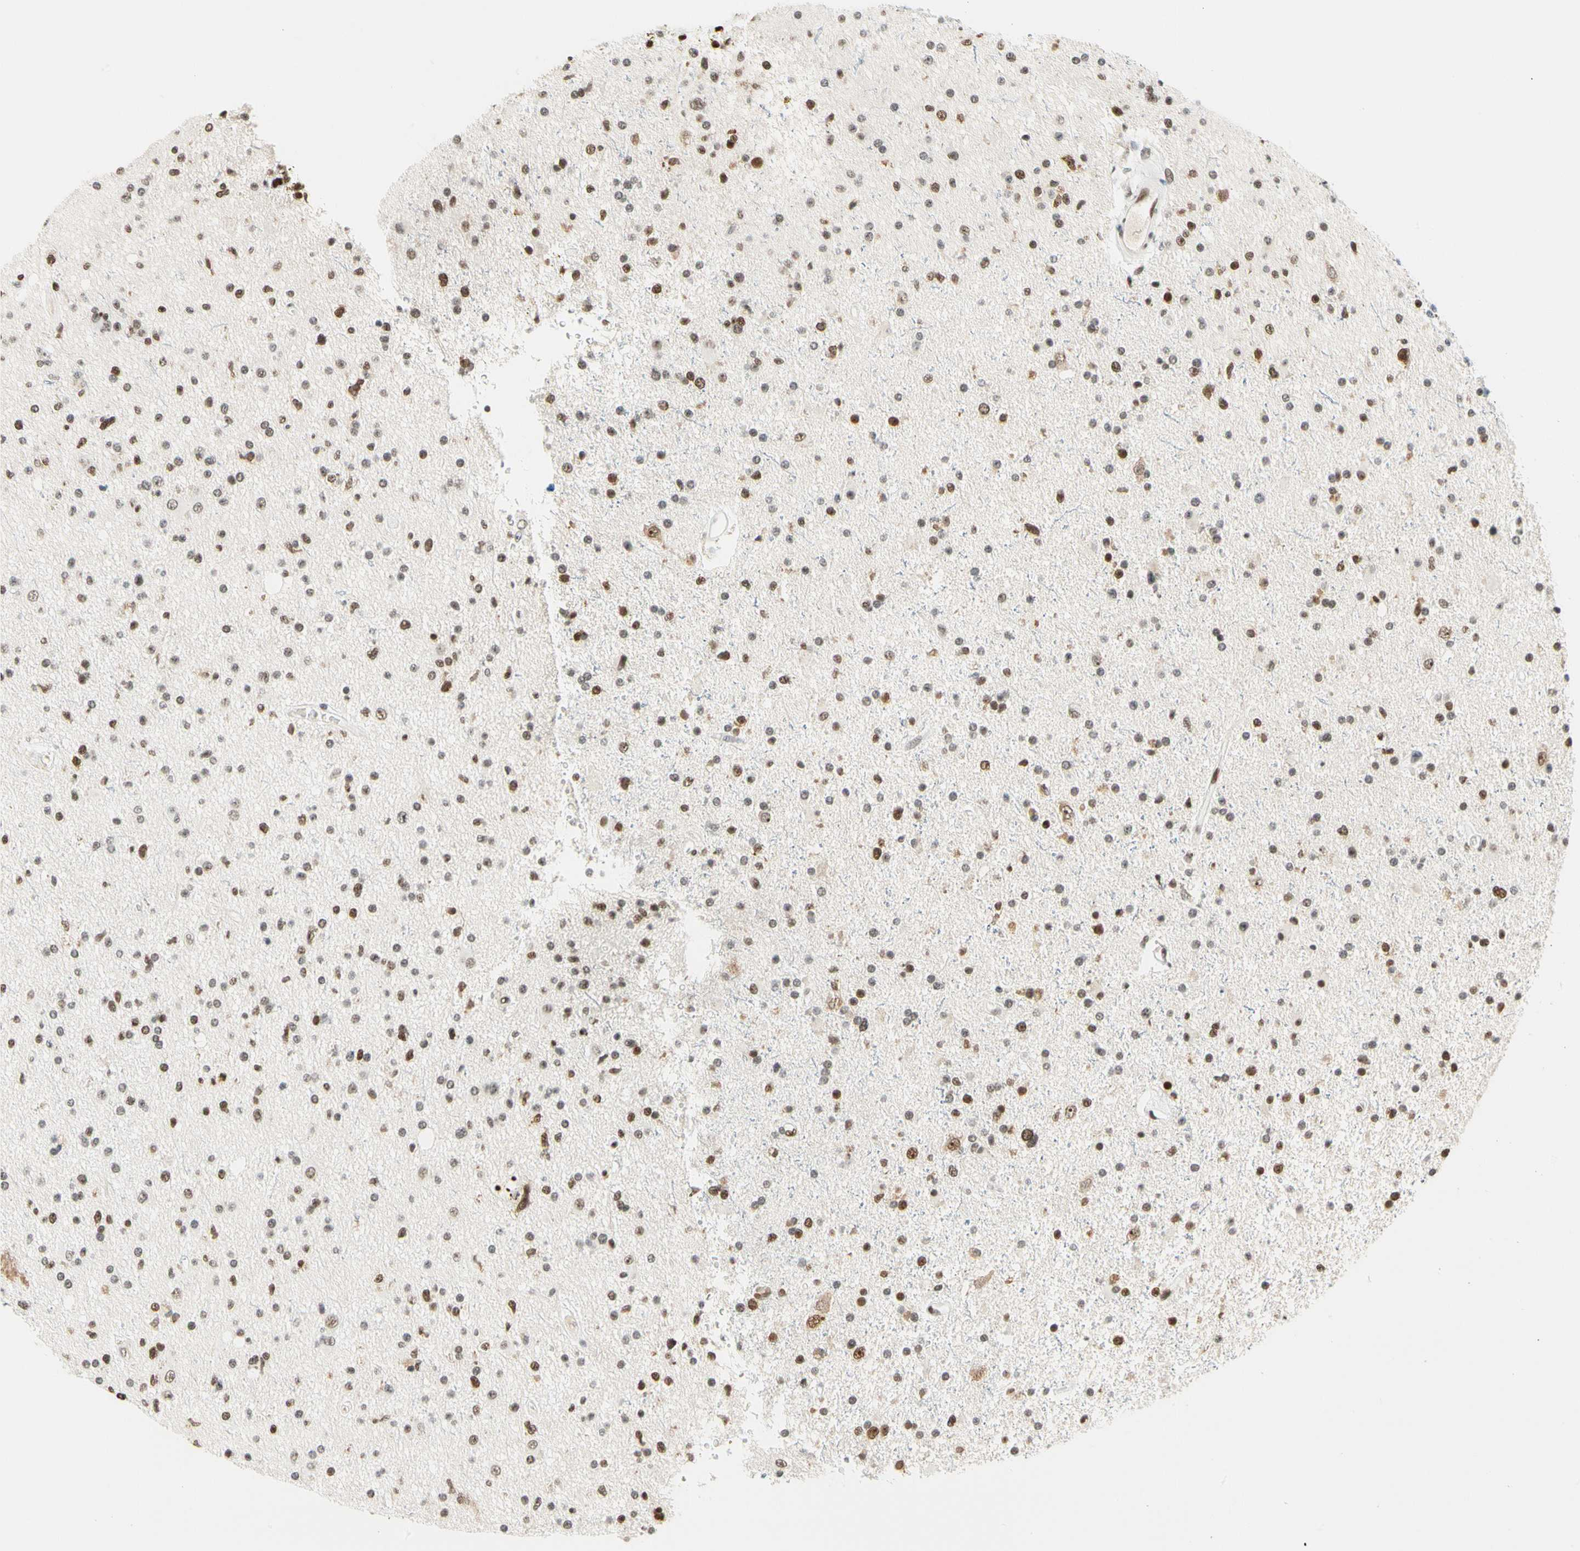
{"staining": {"intensity": "strong", "quantity": ">75%", "location": "nuclear"}, "tissue": "glioma", "cell_type": "Tumor cells", "image_type": "cancer", "snomed": [{"axis": "morphology", "description": "Glioma, malignant, High grade"}, {"axis": "topography", "description": "Brain"}], "caption": "Glioma stained with IHC reveals strong nuclear positivity in approximately >75% of tumor cells. Using DAB (3,3'-diaminobenzidine) (brown) and hematoxylin (blue) stains, captured at high magnification using brightfield microscopy.", "gene": "ZSCAN16", "patient": {"sex": "male", "age": 33}}